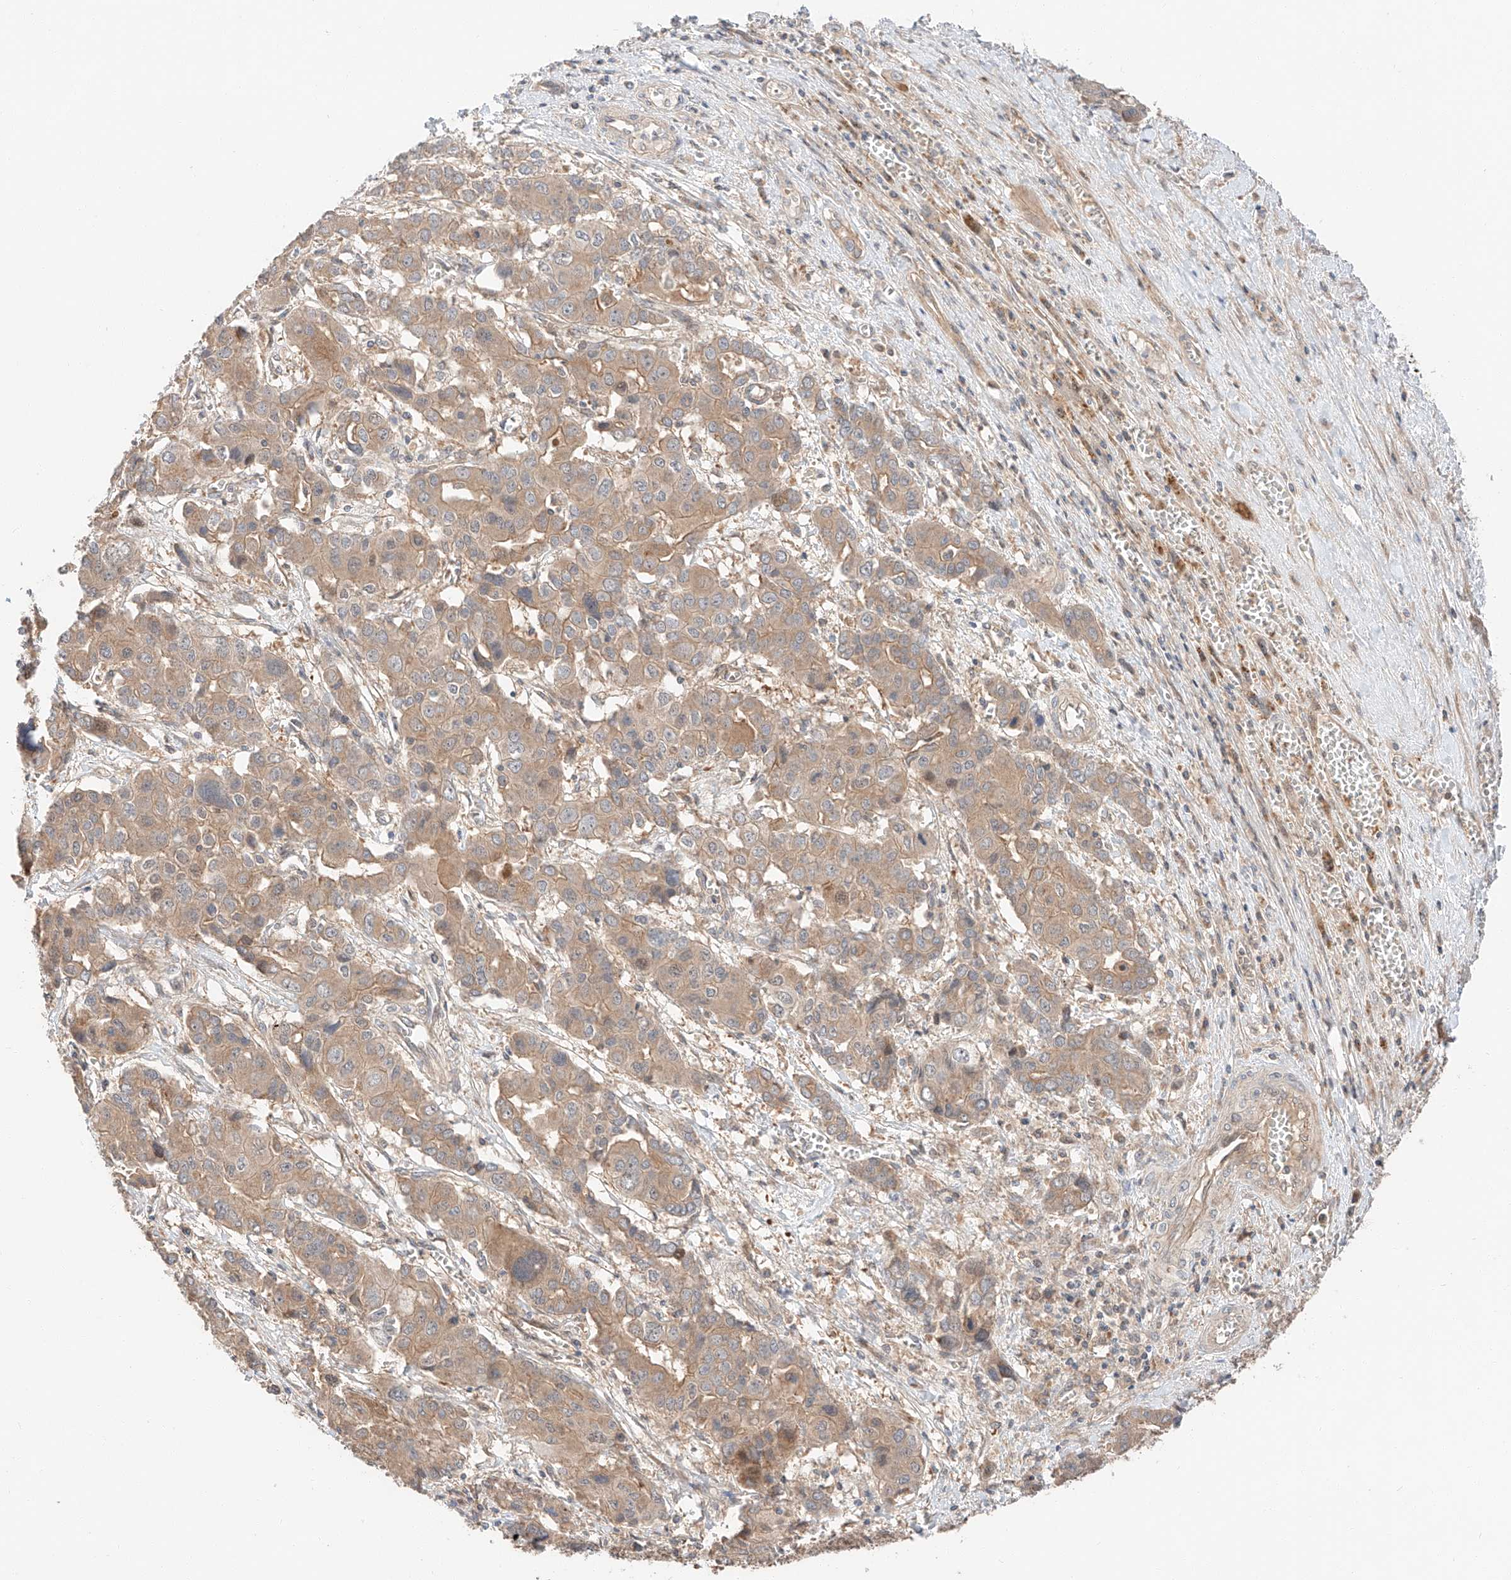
{"staining": {"intensity": "moderate", "quantity": ">75%", "location": "cytoplasmic/membranous"}, "tissue": "liver cancer", "cell_type": "Tumor cells", "image_type": "cancer", "snomed": [{"axis": "morphology", "description": "Cholangiocarcinoma"}, {"axis": "topography", "description": "Liver"}], "caption": "An immunohistochemistry histopathology image of neoplastic tissue is shown. Protein staining in brown highlights moderate cytoplasmic/membranous positivity in liver cancer (cholangiocarcinoma) within tumor cells.", "gene": "XPNPEP1", "patient": {"sex": "male", "age": 67}}